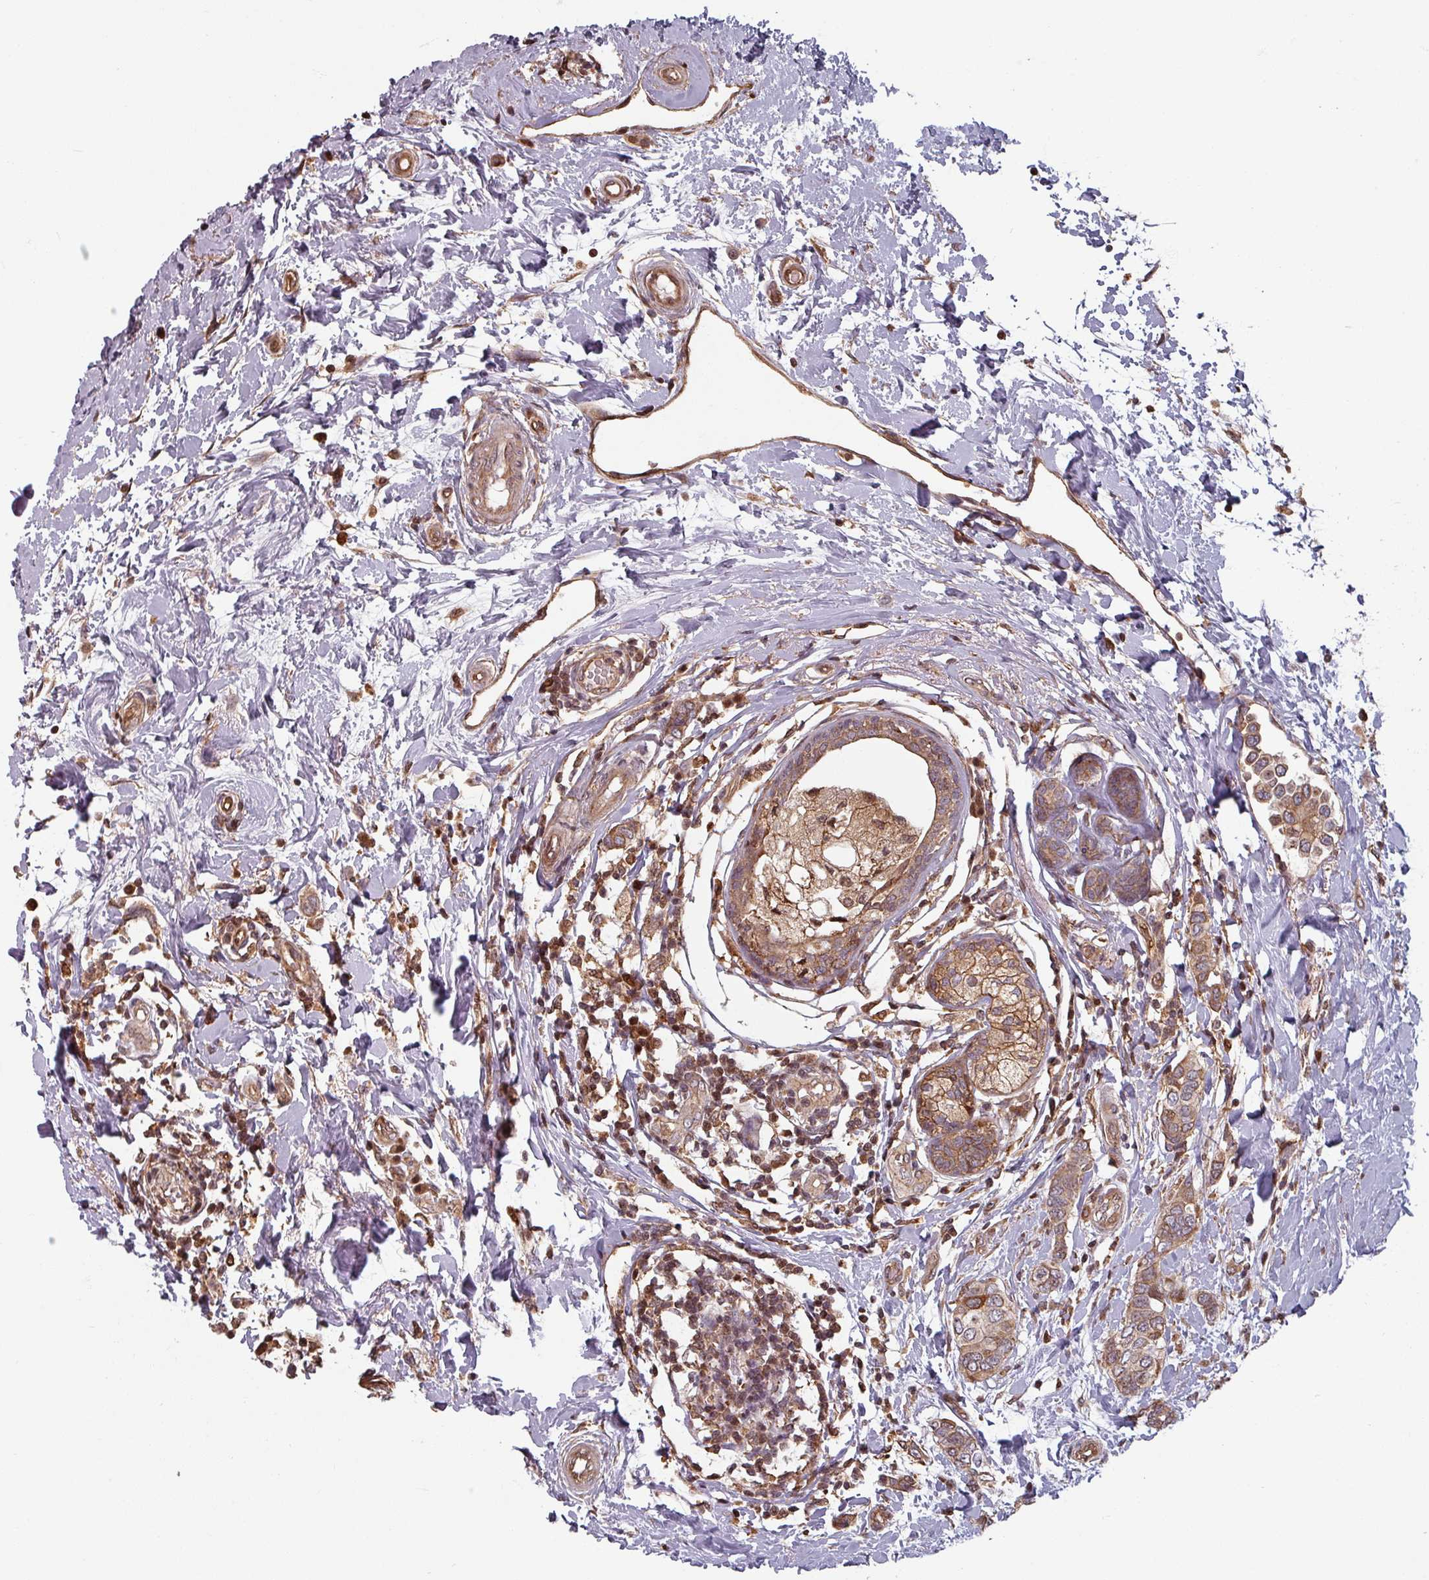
{"staining": {"intensity": "moderate", "quantity": ">75%", "location": "cytoplasmic/membranous"}, "tissue": "breast cancer", "cell_type": "Tumor cells", "image_type": "cancer", "snomed": [{"axis": "morphology", "description": "Lobular carcinoma"}, {"axis": "topography", "description": "Breast"}], "caption": "Immunohistochemical staining of lobular carcinoma (breast) demonstrates medium levels of moderate cytoplasmic/membranous protein expression in about >75% of tumor cells. The staining is performed using DAB brown chromogen to label protein expression. The nuclei are counter-stained blue using hematoxylin.", "gene": "EID1", "patient": {"sex": "female", "age": 51}}